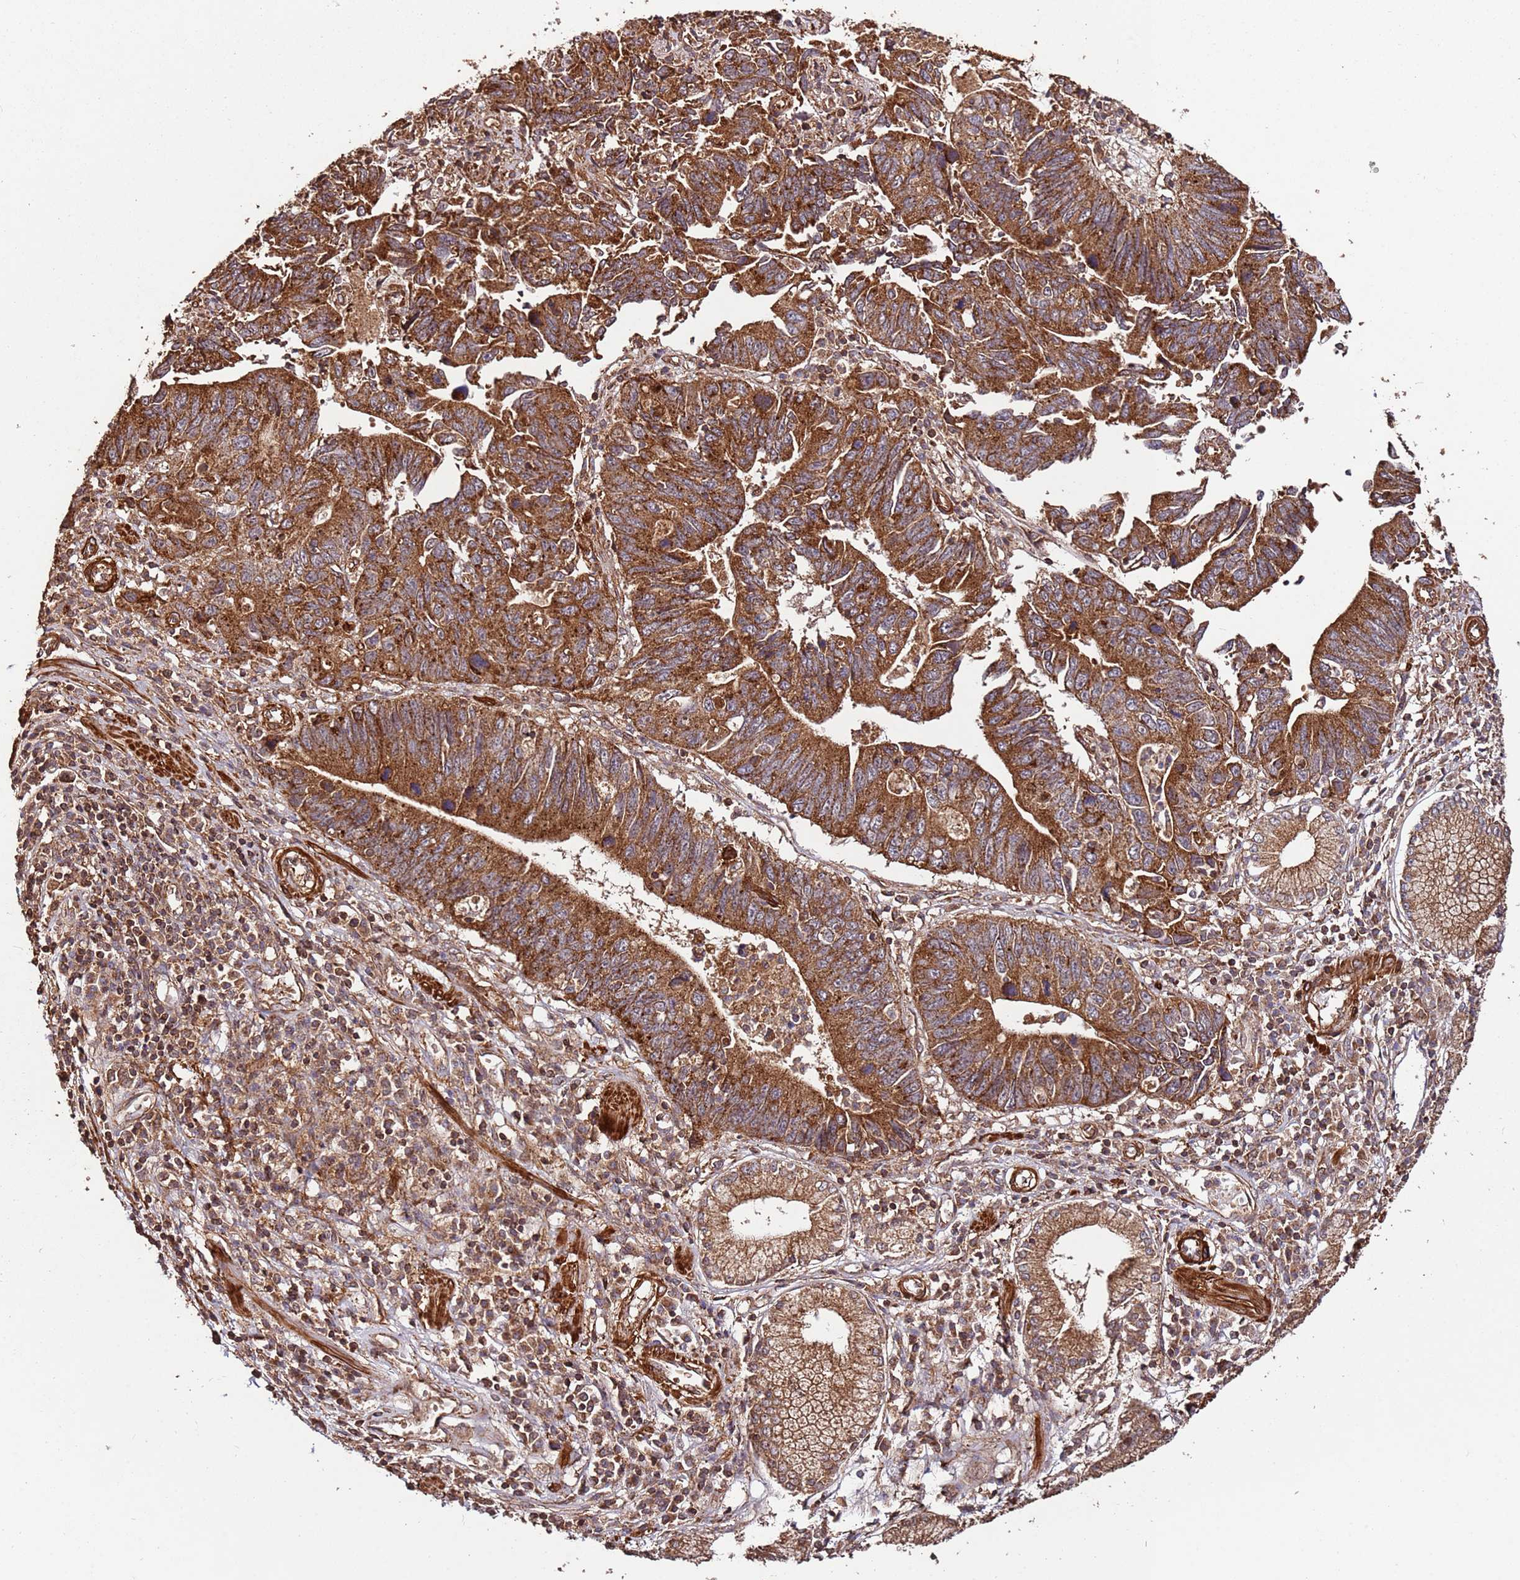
{"staining": {"intensity": "strong", "quantity": ">75%", "location": "cytoplasmic/membranous"}, "tissue": "stomach cancer", "cell_type": "Tumor cells", "image_type": "cancer", "snomed": [{"axis": "morphology", "description": "Adenocarcinoma, NOS"}, {"axis": "topography", "description": "Stomach"}], "caption": "Tumor cells reveal high levels of strong cytoplasmic/membranous expression in approximately >75% of cells in adenocarcinoma (stomach).", "gene": "FAM186A", "patient": {"sex": "male", "age": 59}}